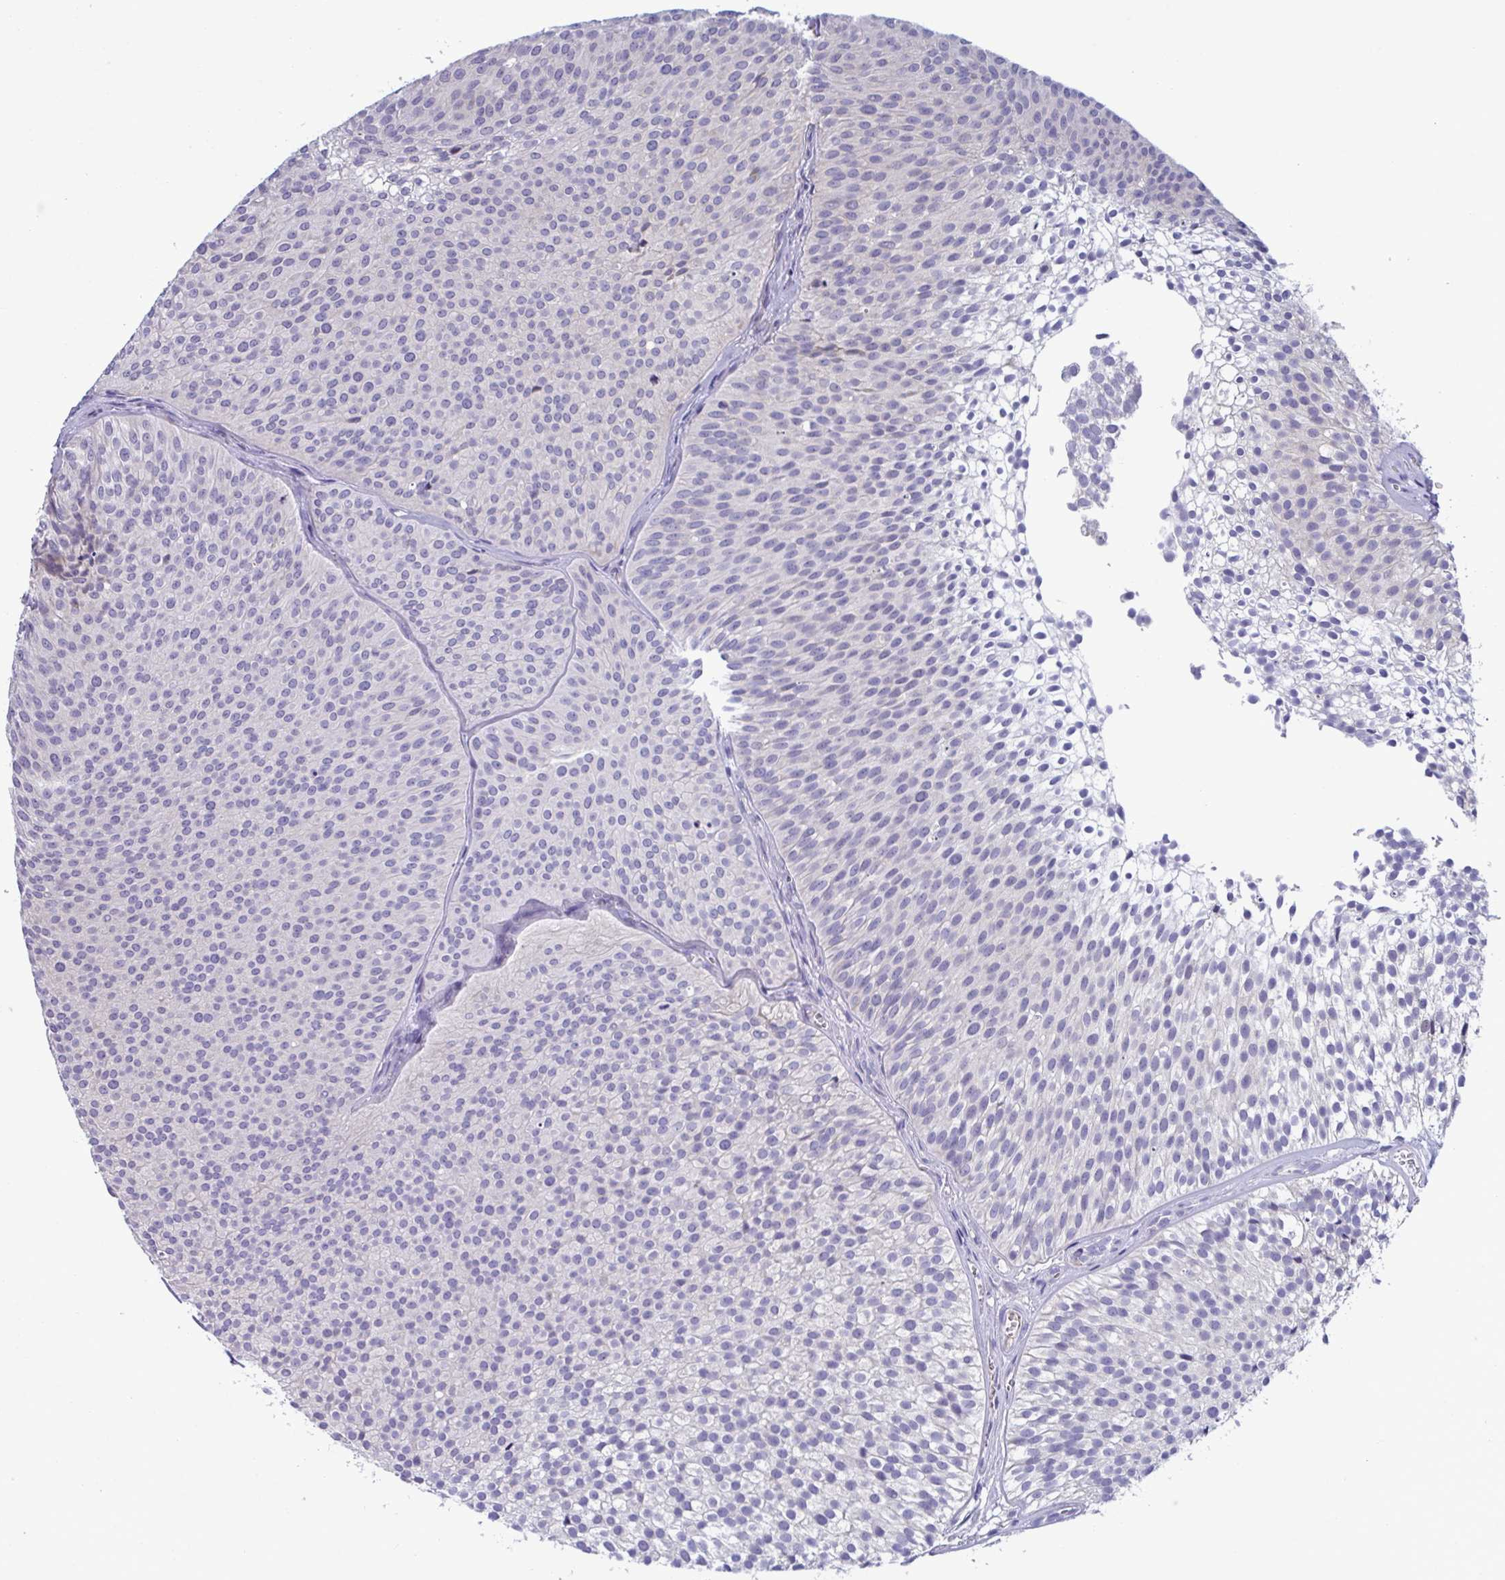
{"staining": {"intensity": "negative", "quantity": "none", "location": "none"}, "tissue": "urothelial cancer", "cell_type": "Tumor cells", "image_type": "cancer", "snomed": [{"axis": "morphology", "description": "Urothelial carcinoma, Low grade"}, {"axis": "topography", "description": "Urinary bladder"}], "caption": "A high-resolution histopathology image shows immunohistochemistry staining of urothelial cancer, which exhibits no significant expression in tumor cells.", "gene": "MS4A14", "patient": {"sex": "male", "age": 91}}